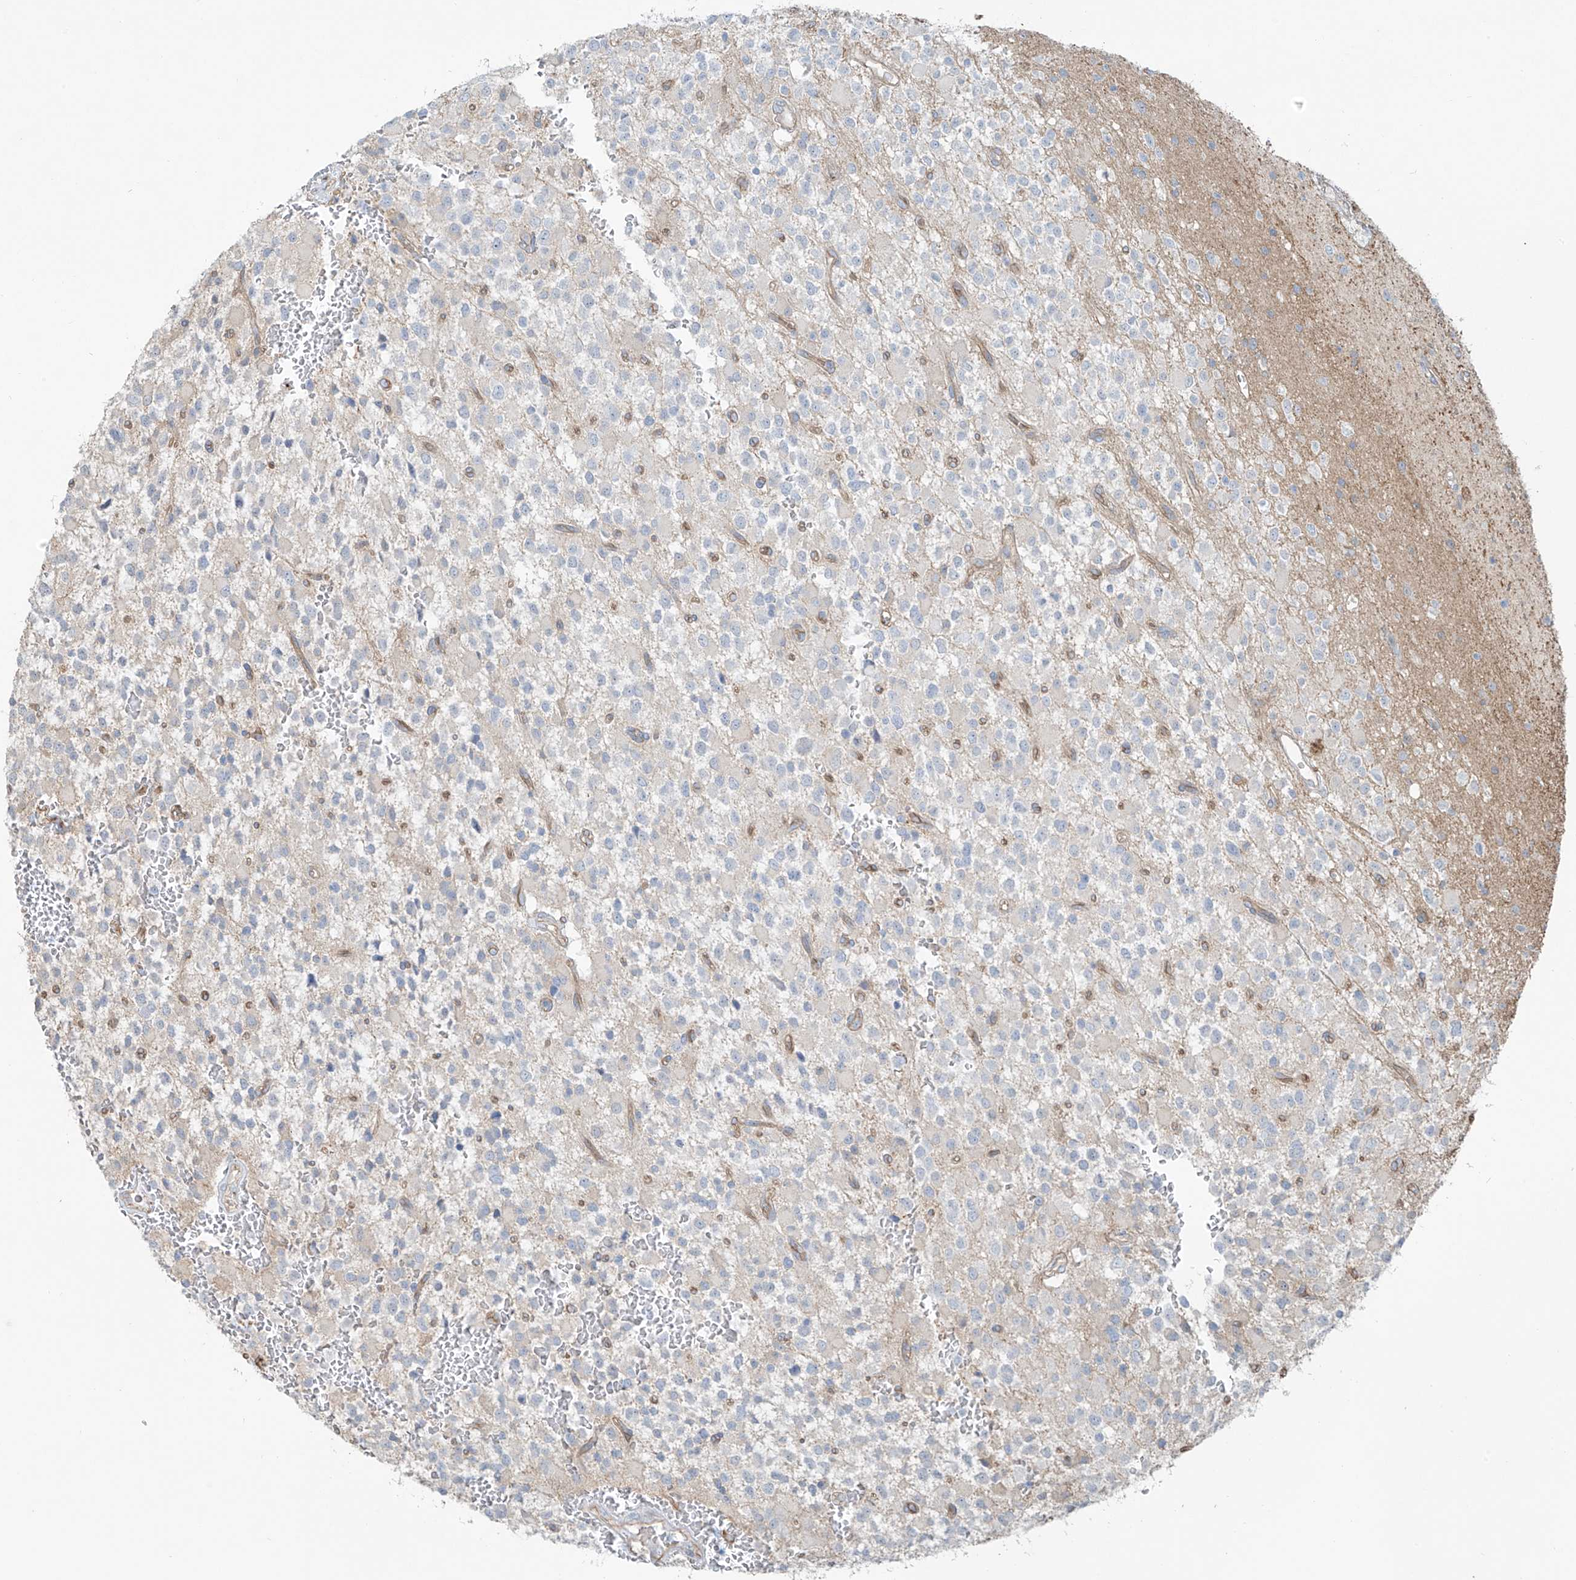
{"staining": {"intensity": "negative", "quantity": "none", "location": "none"}, "tissue": "glioma", "cell_type": "Tumor cells", "image_type": "cancer", "snomed": [{"axis": "morphology", "description": "Glioma, malignant, High grade"}, {"axis": "topography", "description": "Brain"}], "caption": "Immunohistochemical staining of glioma demonstrates no significant staining in tumor cells. (DAB (3,3'-diaminobenzidine) immunohistochemistry (IHC) with hematoxylin counter stain).", "gene": "TUBE1", "patient": {"sex": "male", "age": 34}}